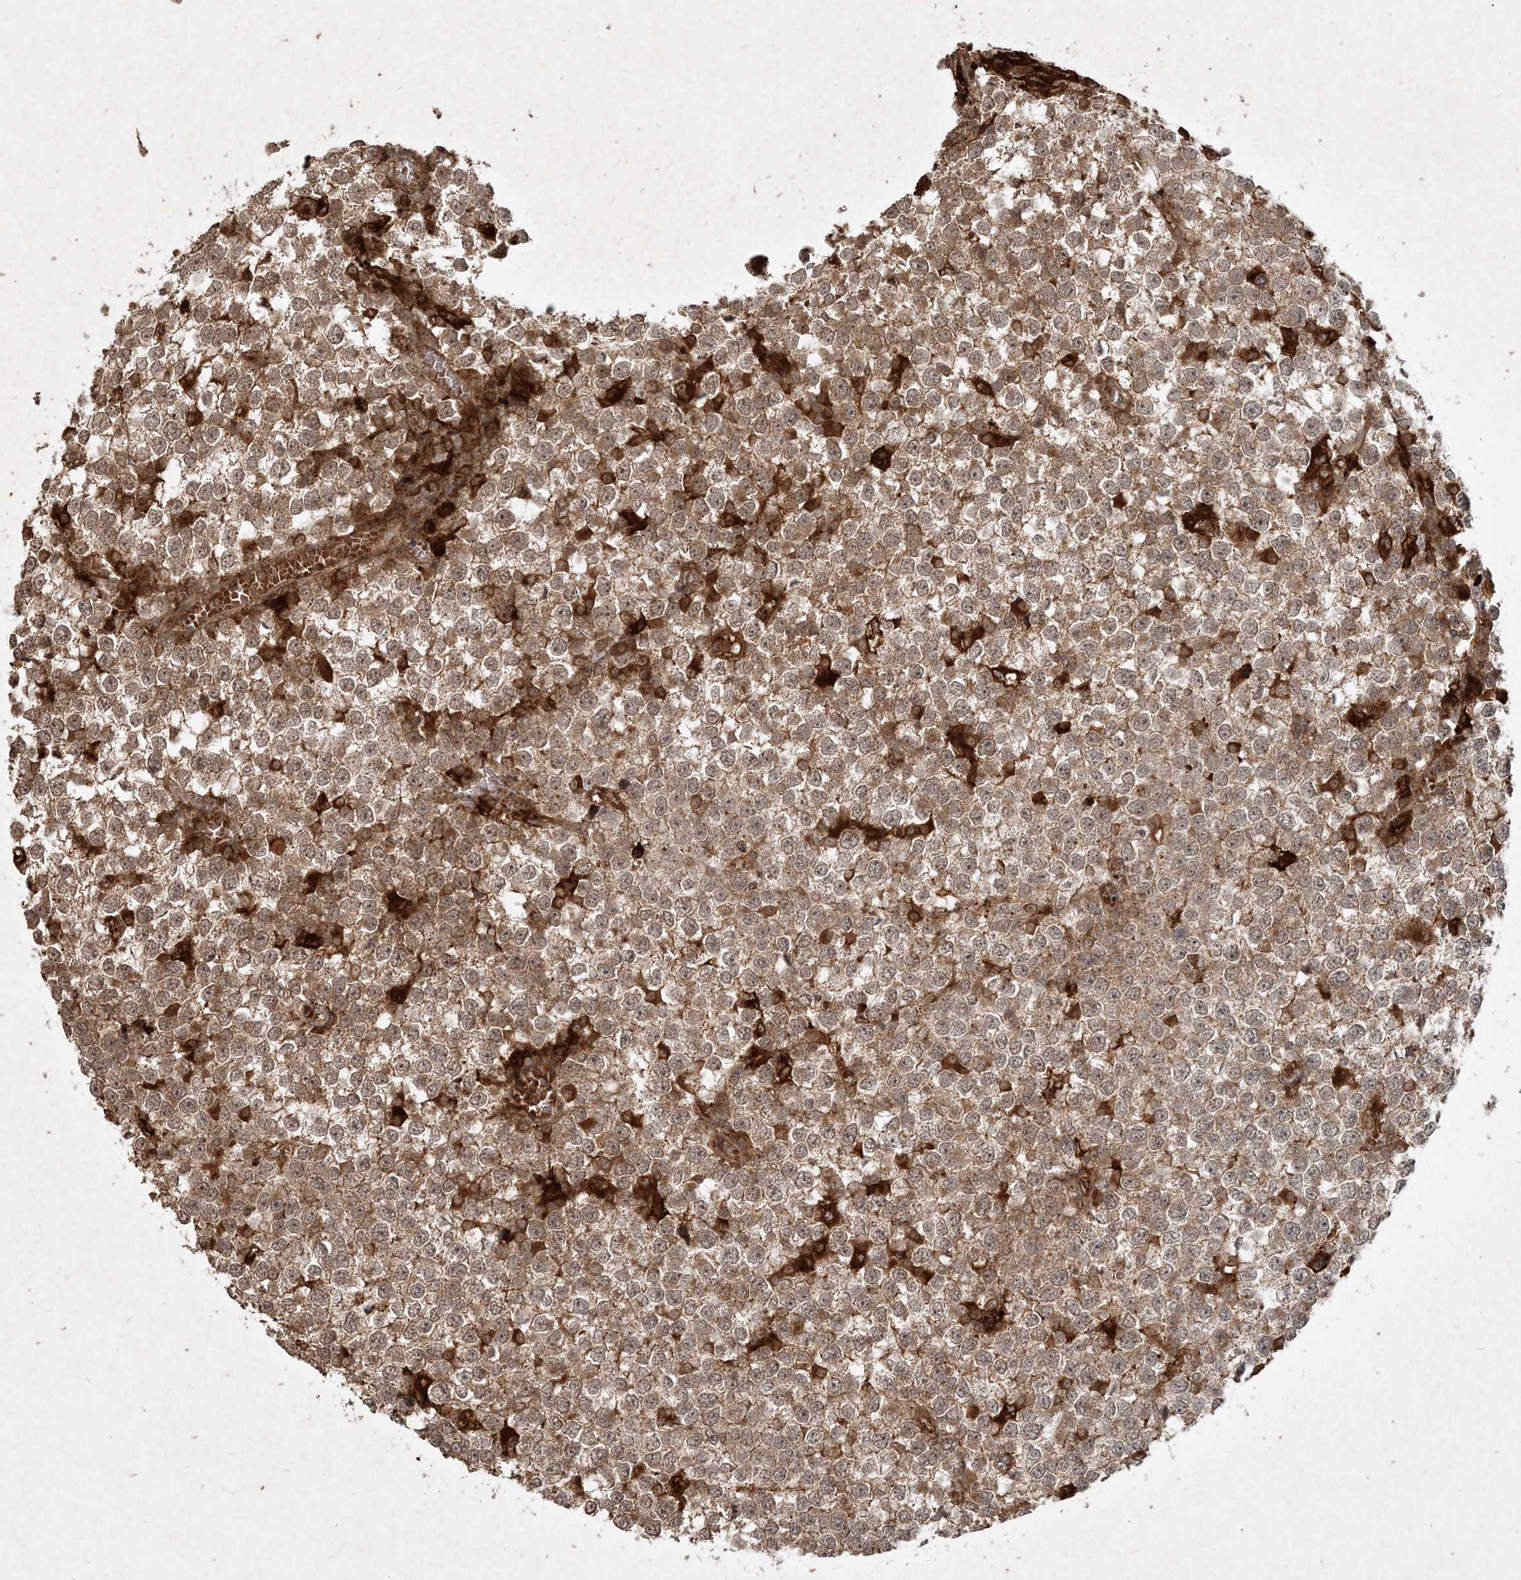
{"staining": {"intensity": "weak", "quantity": ">75%", "location": "cytoplasmic/membranous"}, "tissue": "testis cancer", "cell_type": "Tumor cells", "image_type": "cancer", "snomed": [{"axis": "morphology", "description": "Seminoma, NOS"}, {"axis": "topography", "description": "Testis"}], "caption": "Testis cancer (seminoma) stained for a protein (brown) displays weak cytoplasmic/membranous positive expression in approximately >75% of tumor cells.", "gene": "NARS1", "patient": {"sex": "male", "age": 65}}